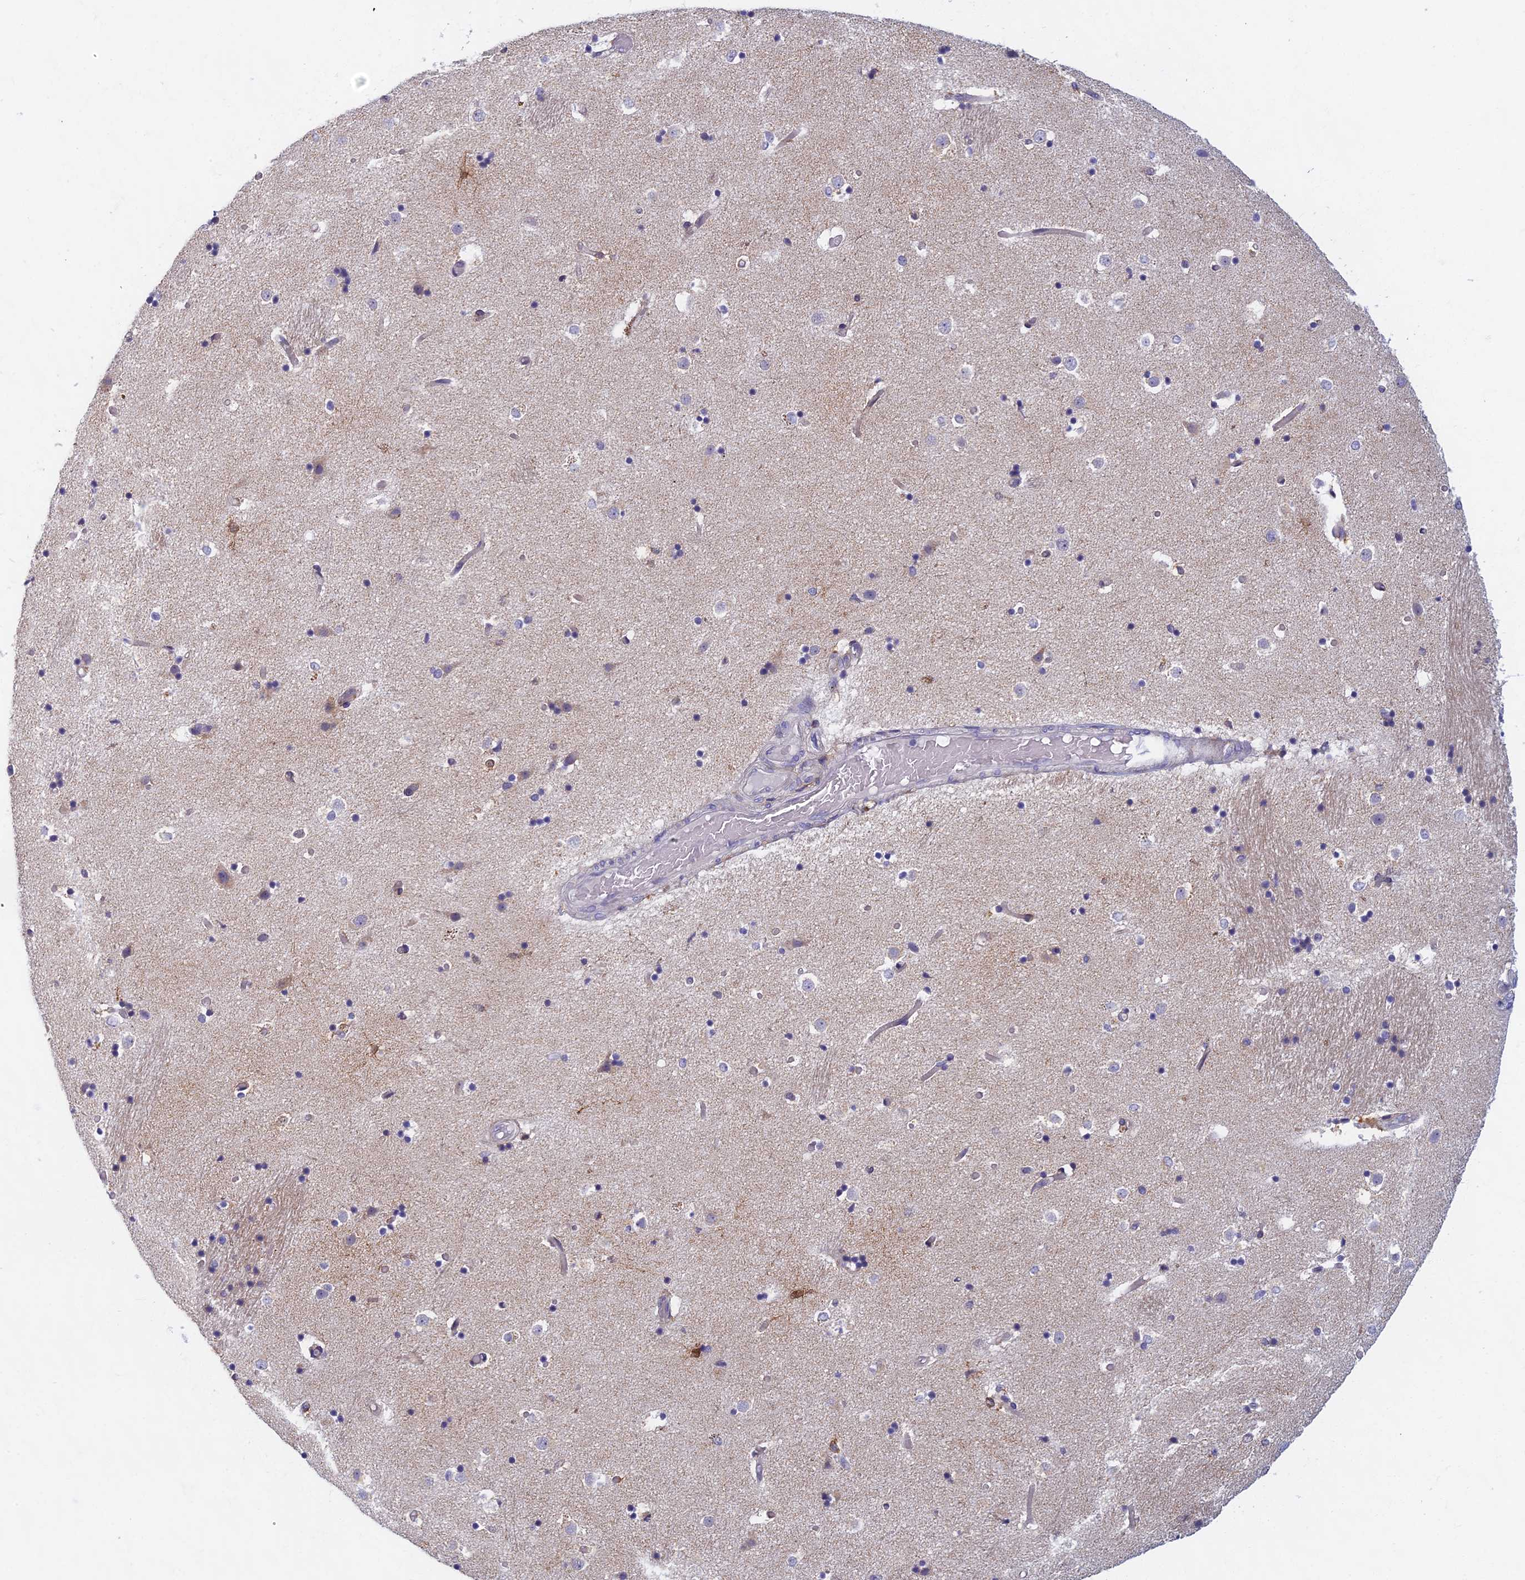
{"staining": {"intensity": "negative", "quantity": "none", "location": "none"}, "tissue": "caudate", "cell_type": "Glial cells", "image_type": "normal", "snomed": [{"axis": "morphology", "description": "Normal tissue, NOS"}, {"axis": "topography", "description": "Lateral ventricle wall"}], "caption": "Immunohistochemistry image of benign caudate stained for a protein (brown), which reveals no staining in glial cells.", "gene": "DDX51", "patient": {"sex": "female", "age": 52}}